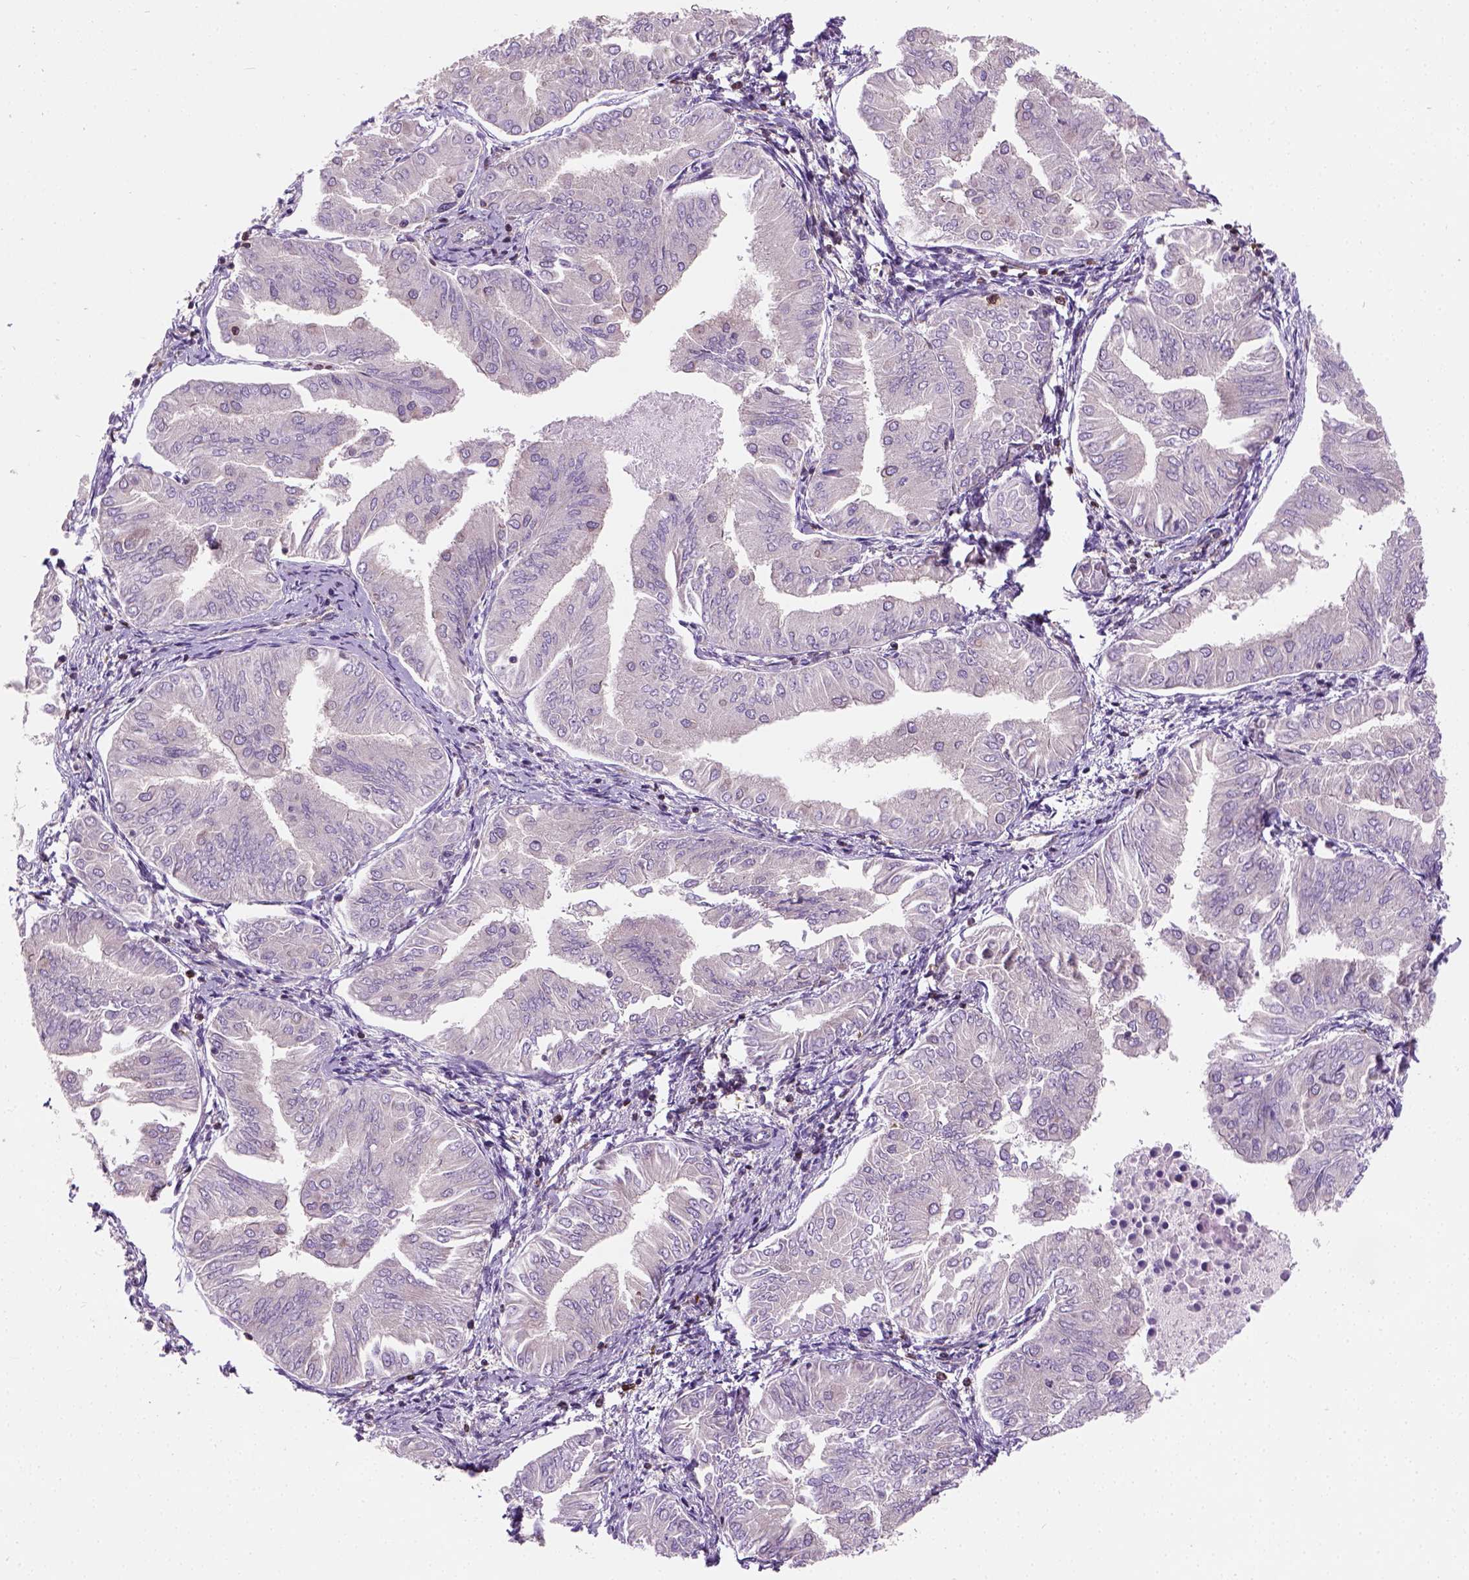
{"staining": {"intensity": "weak", "quantity": ">75%", "location": "cytoplasmic/membranous,nuclear"}, "tissue": "endometrial cancer", "cell_type": "Tumor cells", "image_type": "cancer", "snomed": [{"axis": "morphology", "description": "Adenocarcinoma, NOS"}, {"axis": "topography", "description": "Endometrium"}], "caption": "Protein expression analysis of endometrial adenocarcinoma shows weak cytoplasmic/membranous and nuclear positivity in approximately >75% of tumor cells.", "gene": "CRACR2A", "patient": {"sex": "female", "age": 53}}